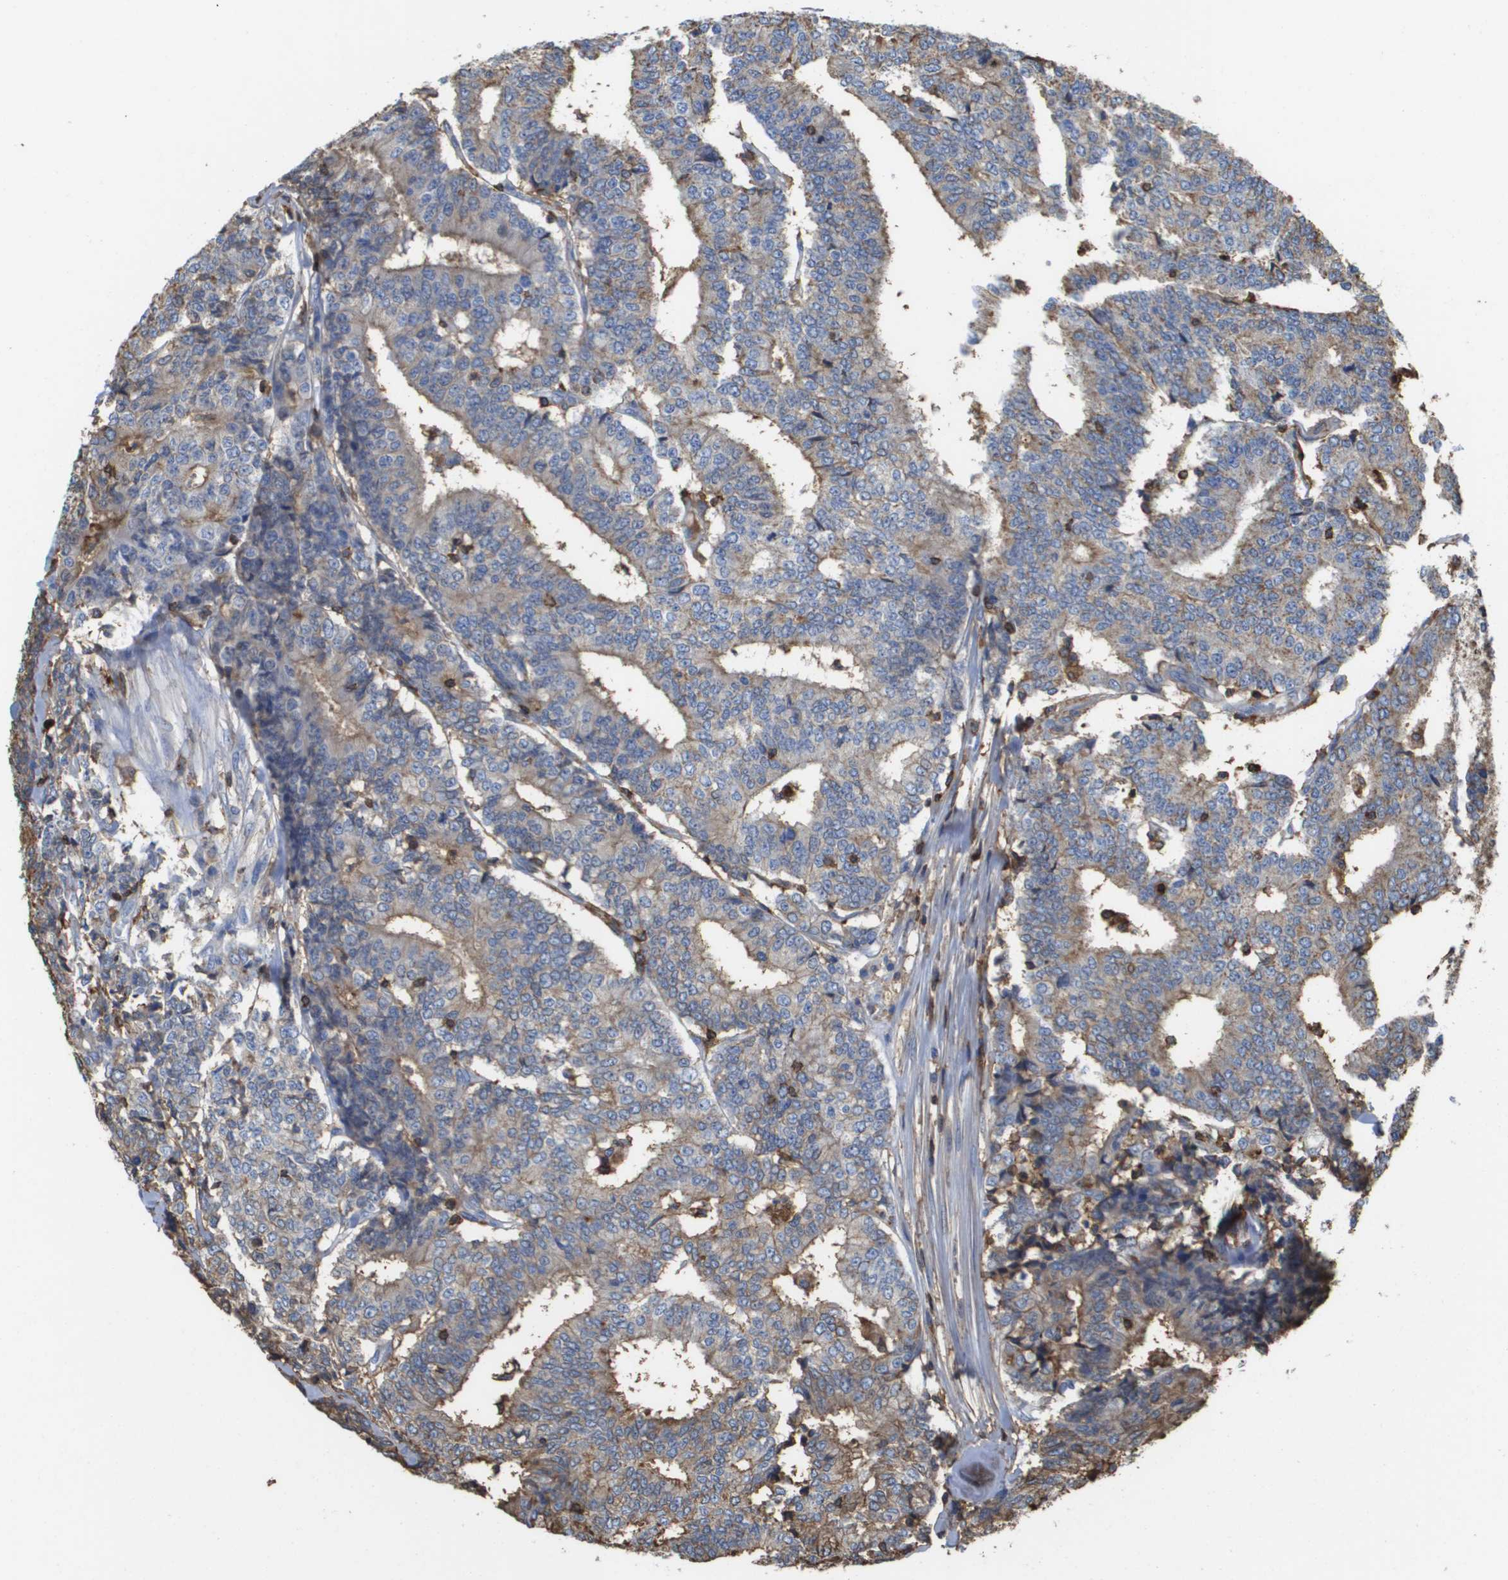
{"staining": {"intensity": "weak", "quantity": "25%-75%", "location": "cytoplasmic/membranous"}, "tissue": "prostate cancer", "cell_type": "Tumor cells", "image_type": "cancer", "snomed": [{"axis": "morphology", "description": "Normal tissue, NOS"}, {"axis": "morphology", "description": "Adenocarcinoma, High grade"}, {"axis": "topography", "description": "Prostate"}, {"axis": "topography", "description": "Seminal veicle"}], "caption": "A histopathology image of human prostate cancer (adenocarcinoma (high-grade)) stained for a protein reveals weak cytoplasmic/membranous brown staining in tumor cells.", "gene": "PASK", "patient": {"sex": "male", "age": 55}}